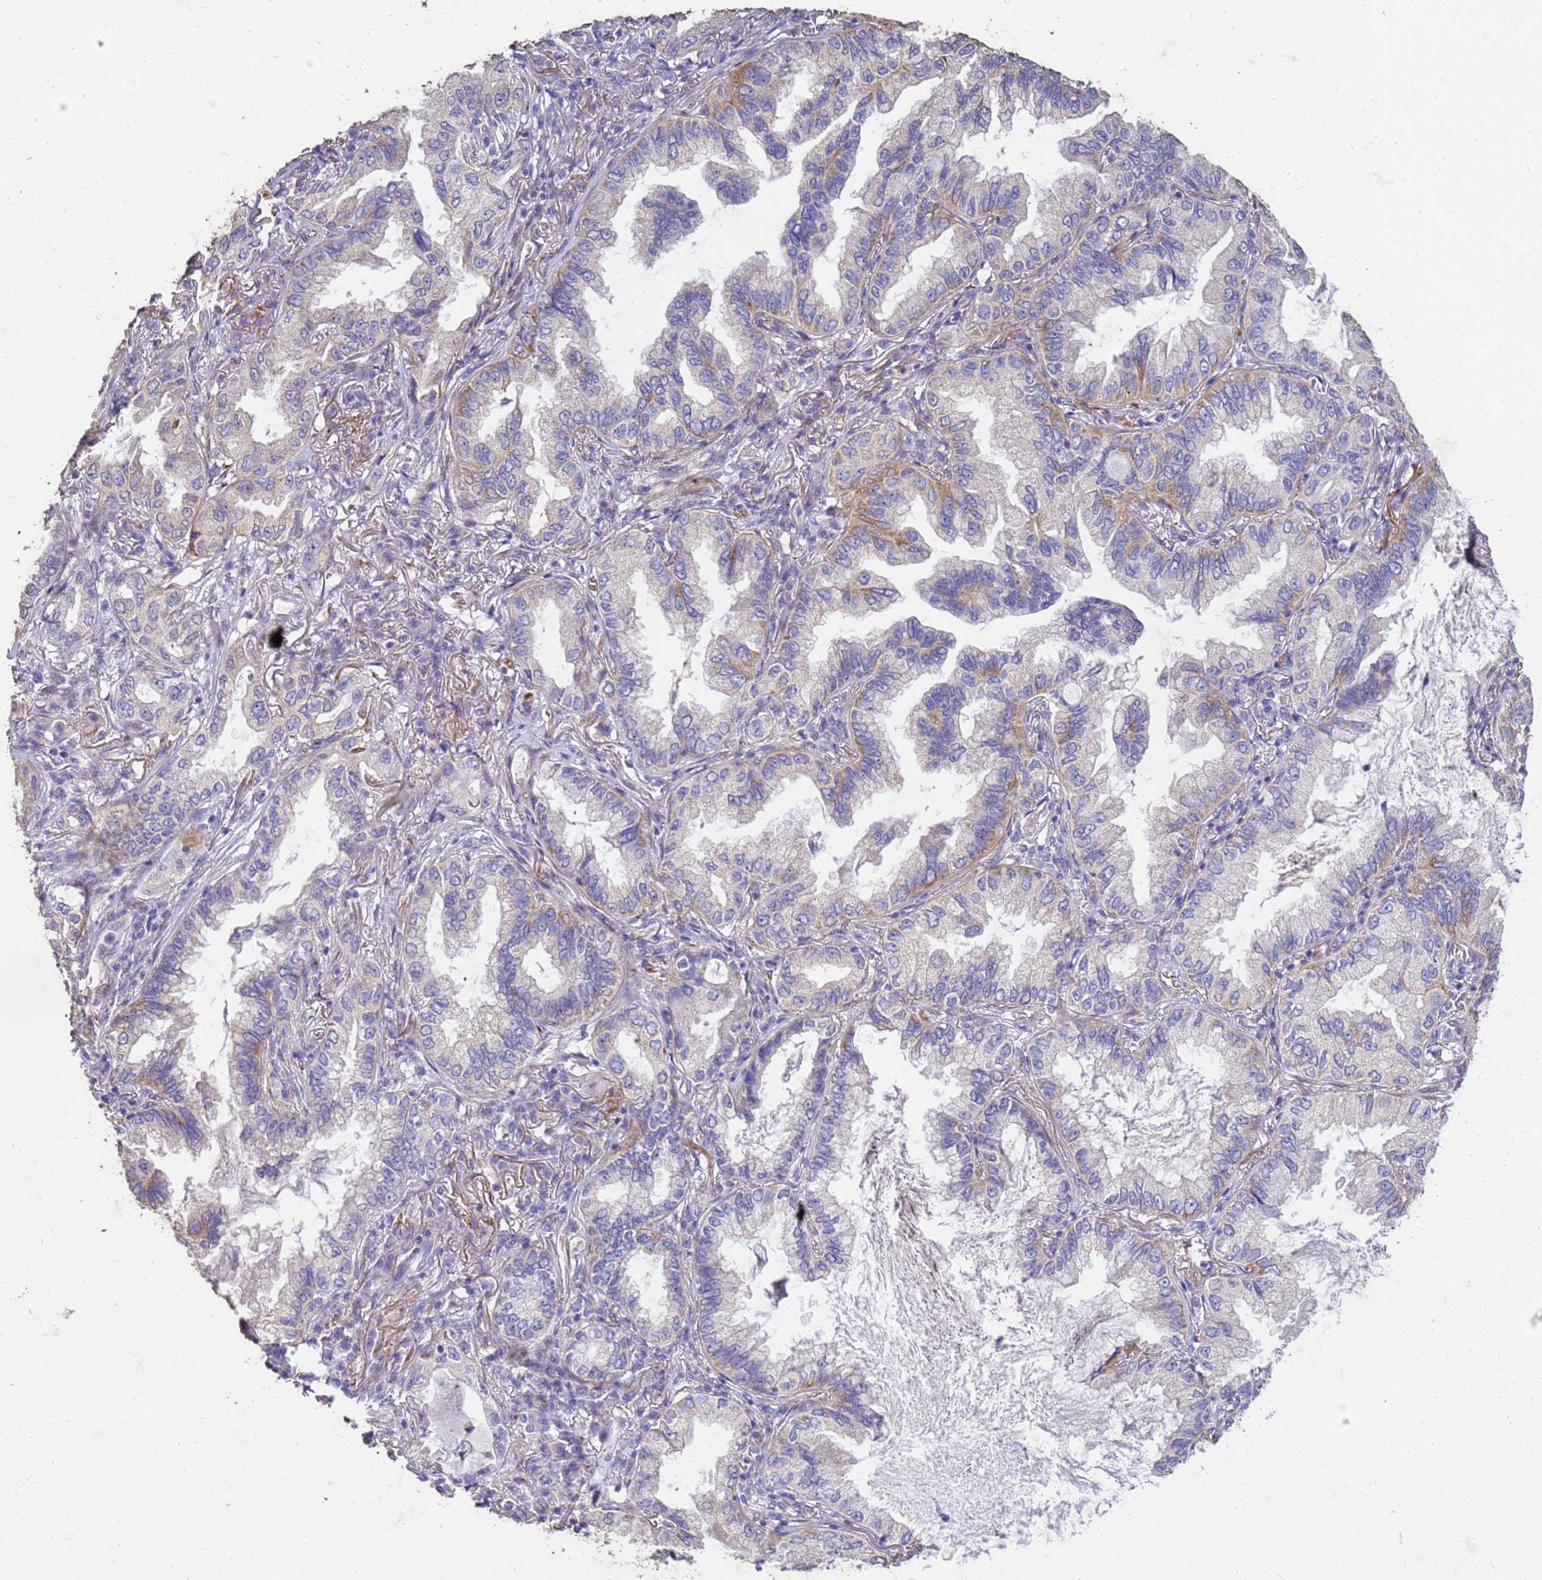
{"staining": {"intensity": "weak", "quantity": "<25%", "location": "cytoplasmic/membranous"}, "tissue": "lung cancer", "cell_type": "Tumor cells", "image_type": "cancer", "snomed": [{"axis": "morphology", "description": "Adenocarcinoma, NOS"}, {"axis": "topography", "description": "Lung"}], "caption": "This is an immunohistochemistry (IHC) histopathology image of human lung cancer. There is no staining in tumor cells.", "gene": "SLC25A15", "patient": {"sex": "female", "age": 69}}